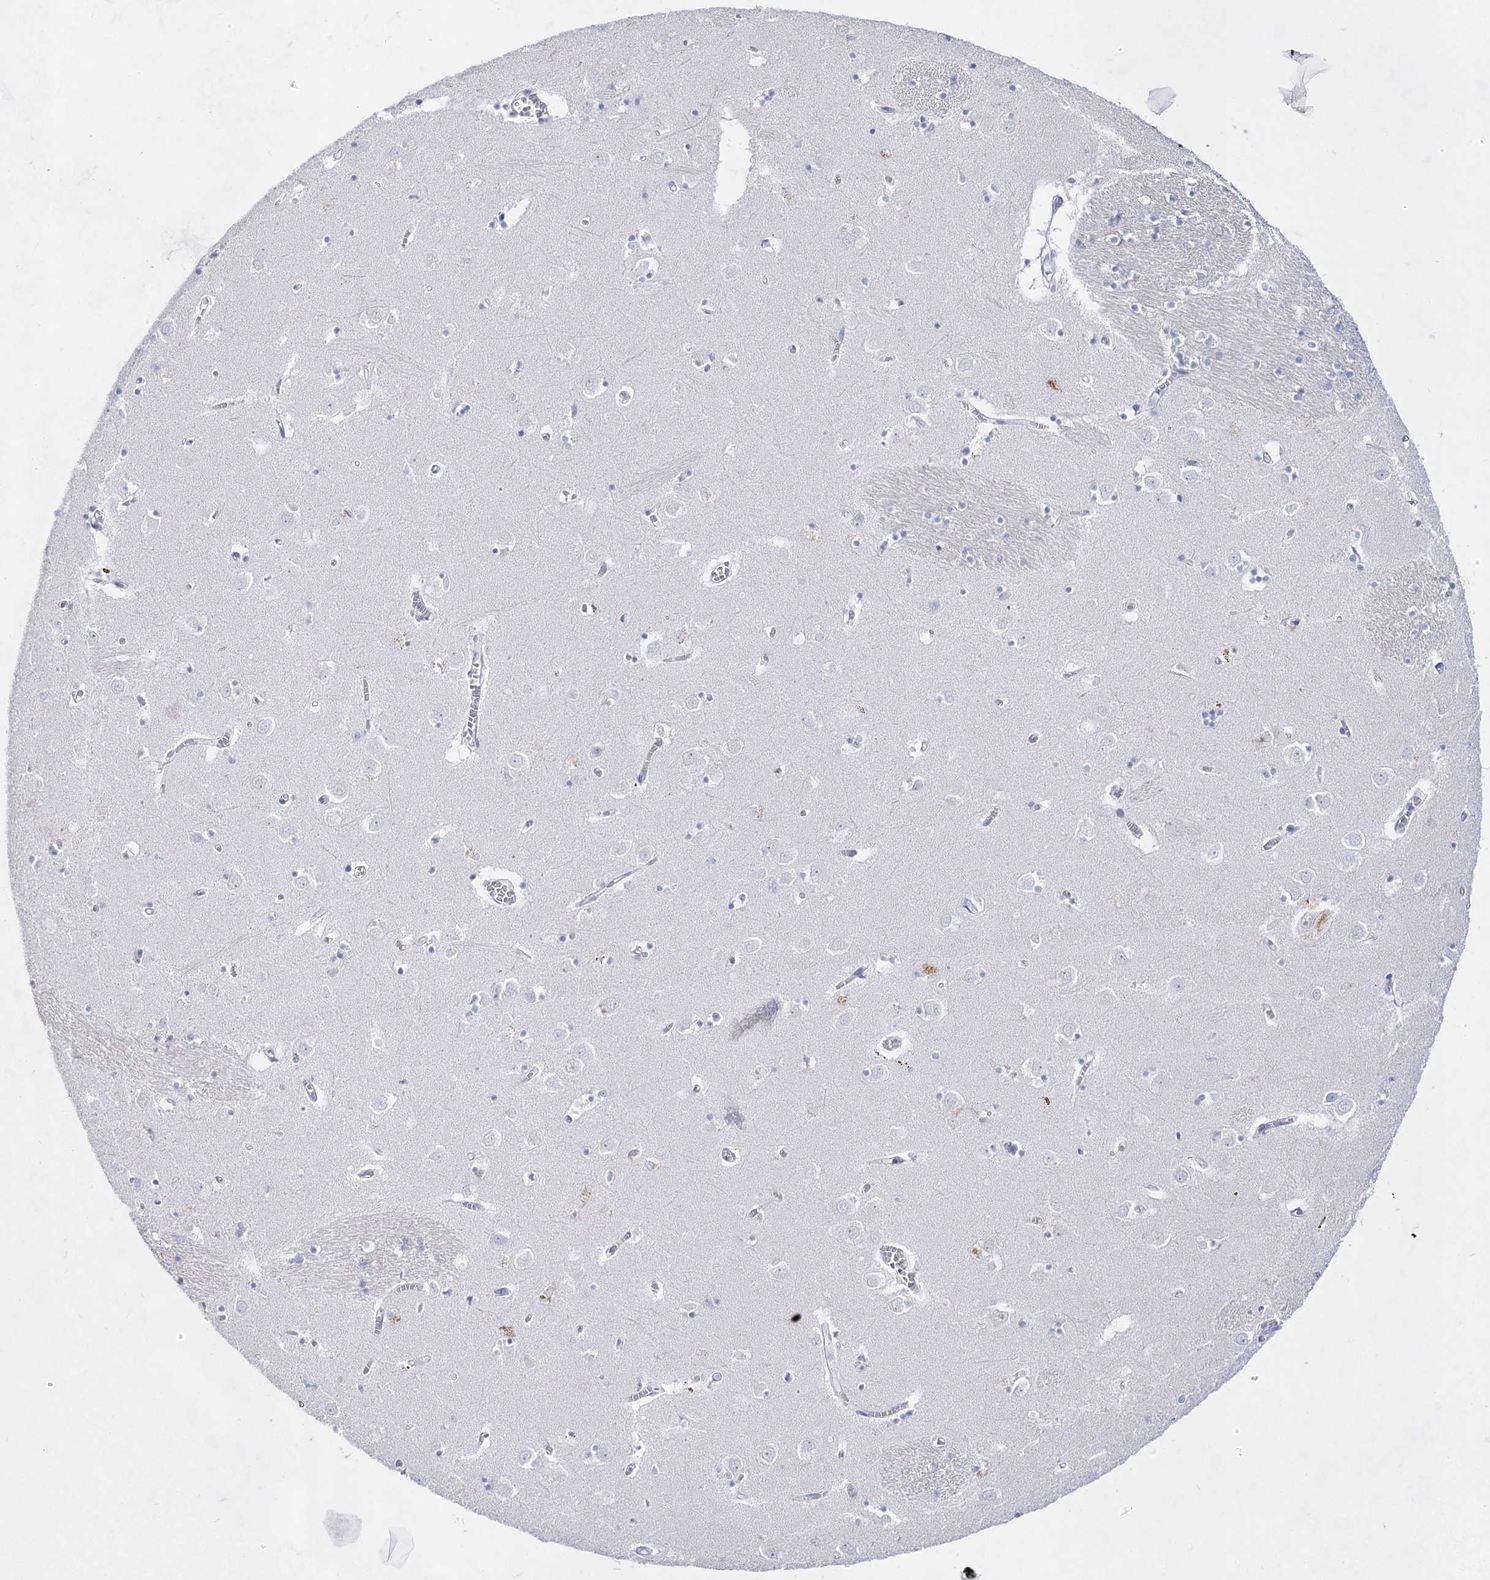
{"staining": {"intensity": "negative", "quantity": "none", "location": "none"}, "tissue": "caudate", "cell_type": "Glial cells", "image_type": "normal", "snomed": [{"axis": "morphology", "description": "Normal tissue, NOS"}, {"axis": "topography", "description": "Lateral ventricle wall"}], "caption": "High magnification brightfield microscopy of benign caudate stained with DAB (brown) and counterstained with hematoxylin (blue): glial cells show no significant positivity. Nuclei are stained in blue.", "gene": "ACRV1", "patient": {"sex": "male", "age": 70}}